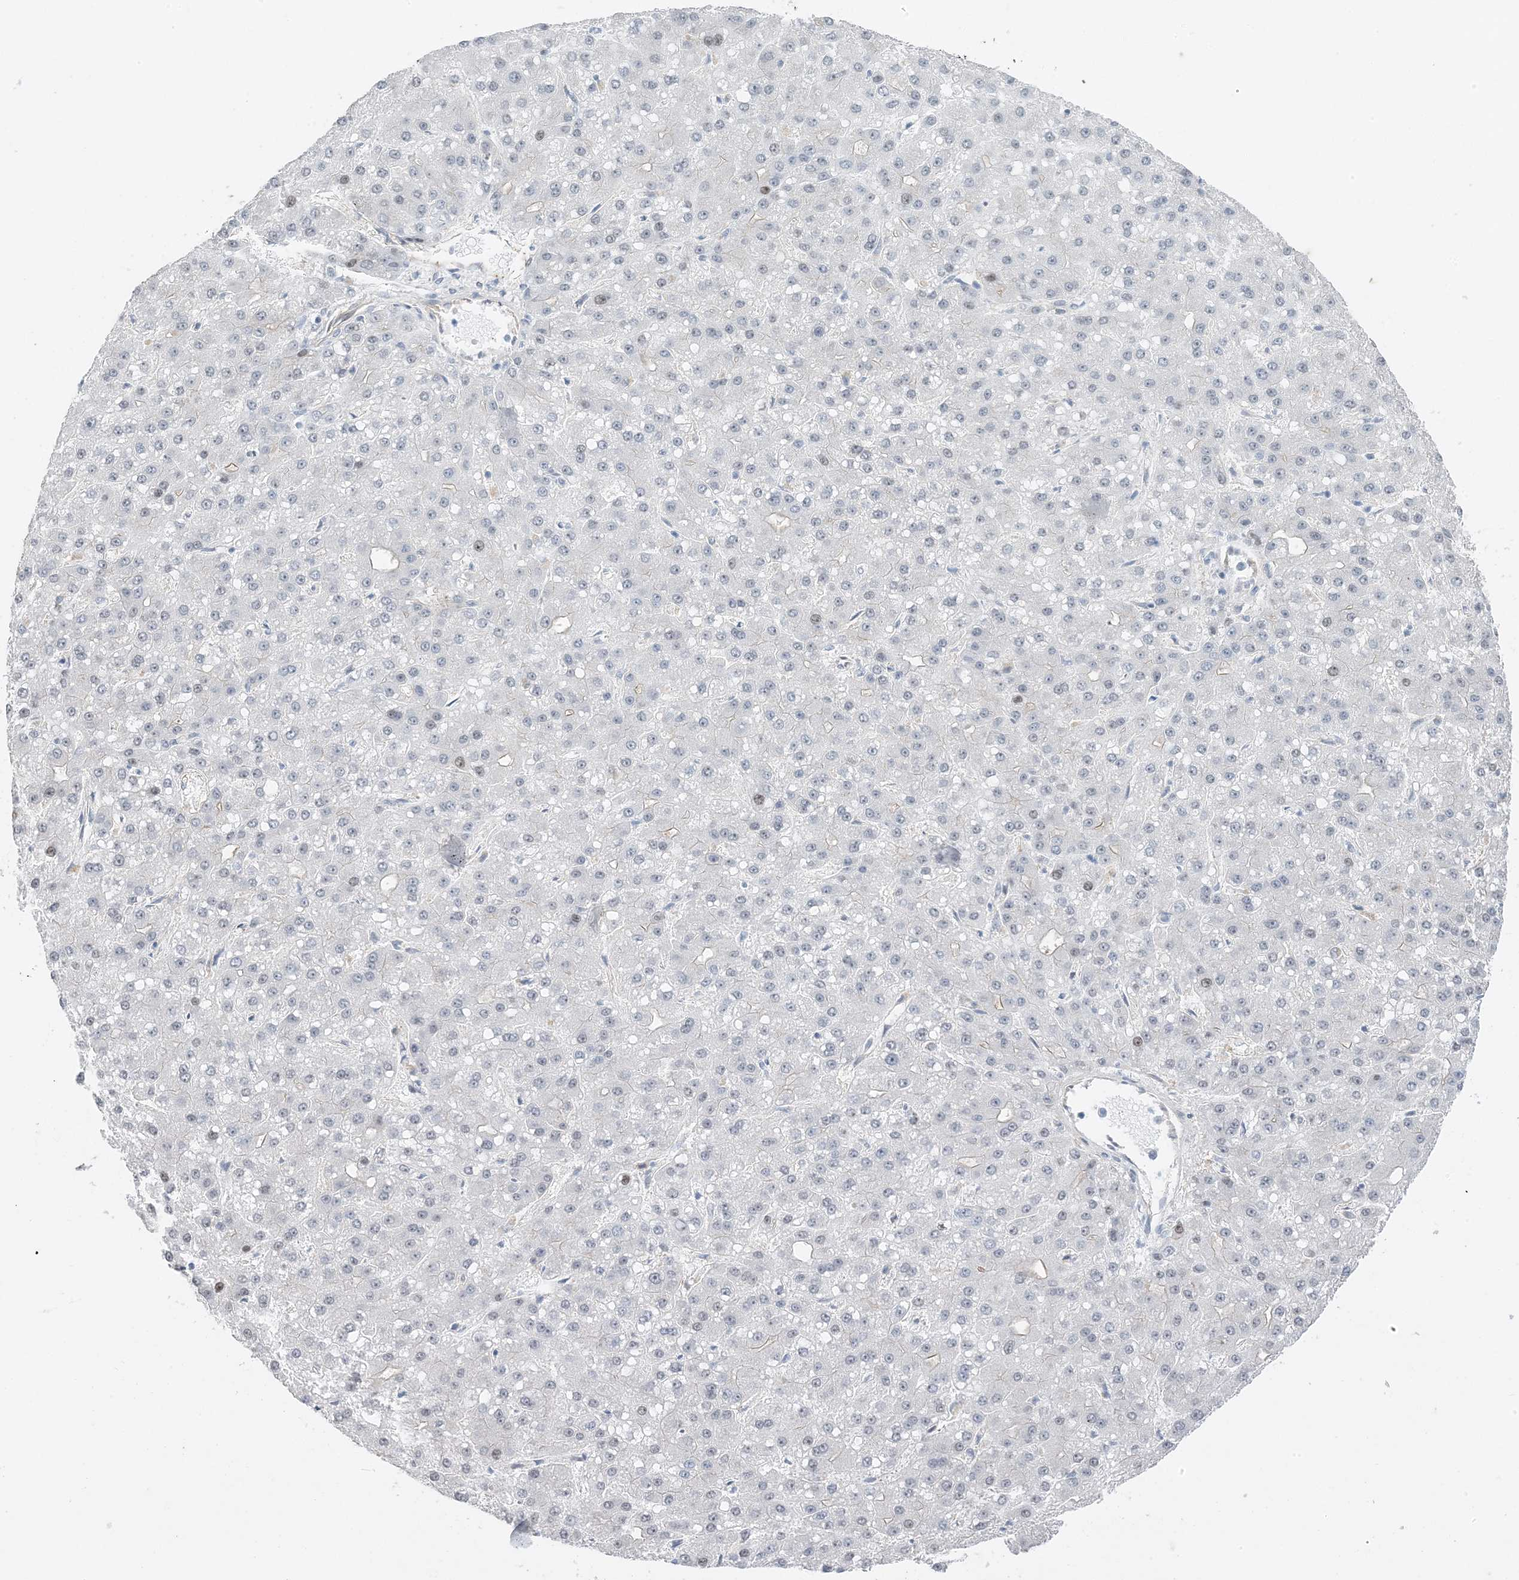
{"staining": {"intensity": "negative", "quantity": "none", "location": "none"}, "tissue": "liver cancer", "cell_type": "Tumor cells", "image_type": "cancer", "snomed": [{"axis": "morphology", "description": "Carcinoma, Hepatocellular, NOS"}, {"axis": "topography", "description": "Liver"}], "caption": "This is an immunohistochemistry image of liver cancer. There is no expression in tumor cells.", "gene": "IL36B", "patient": {"sex": "male", "age": 67}}